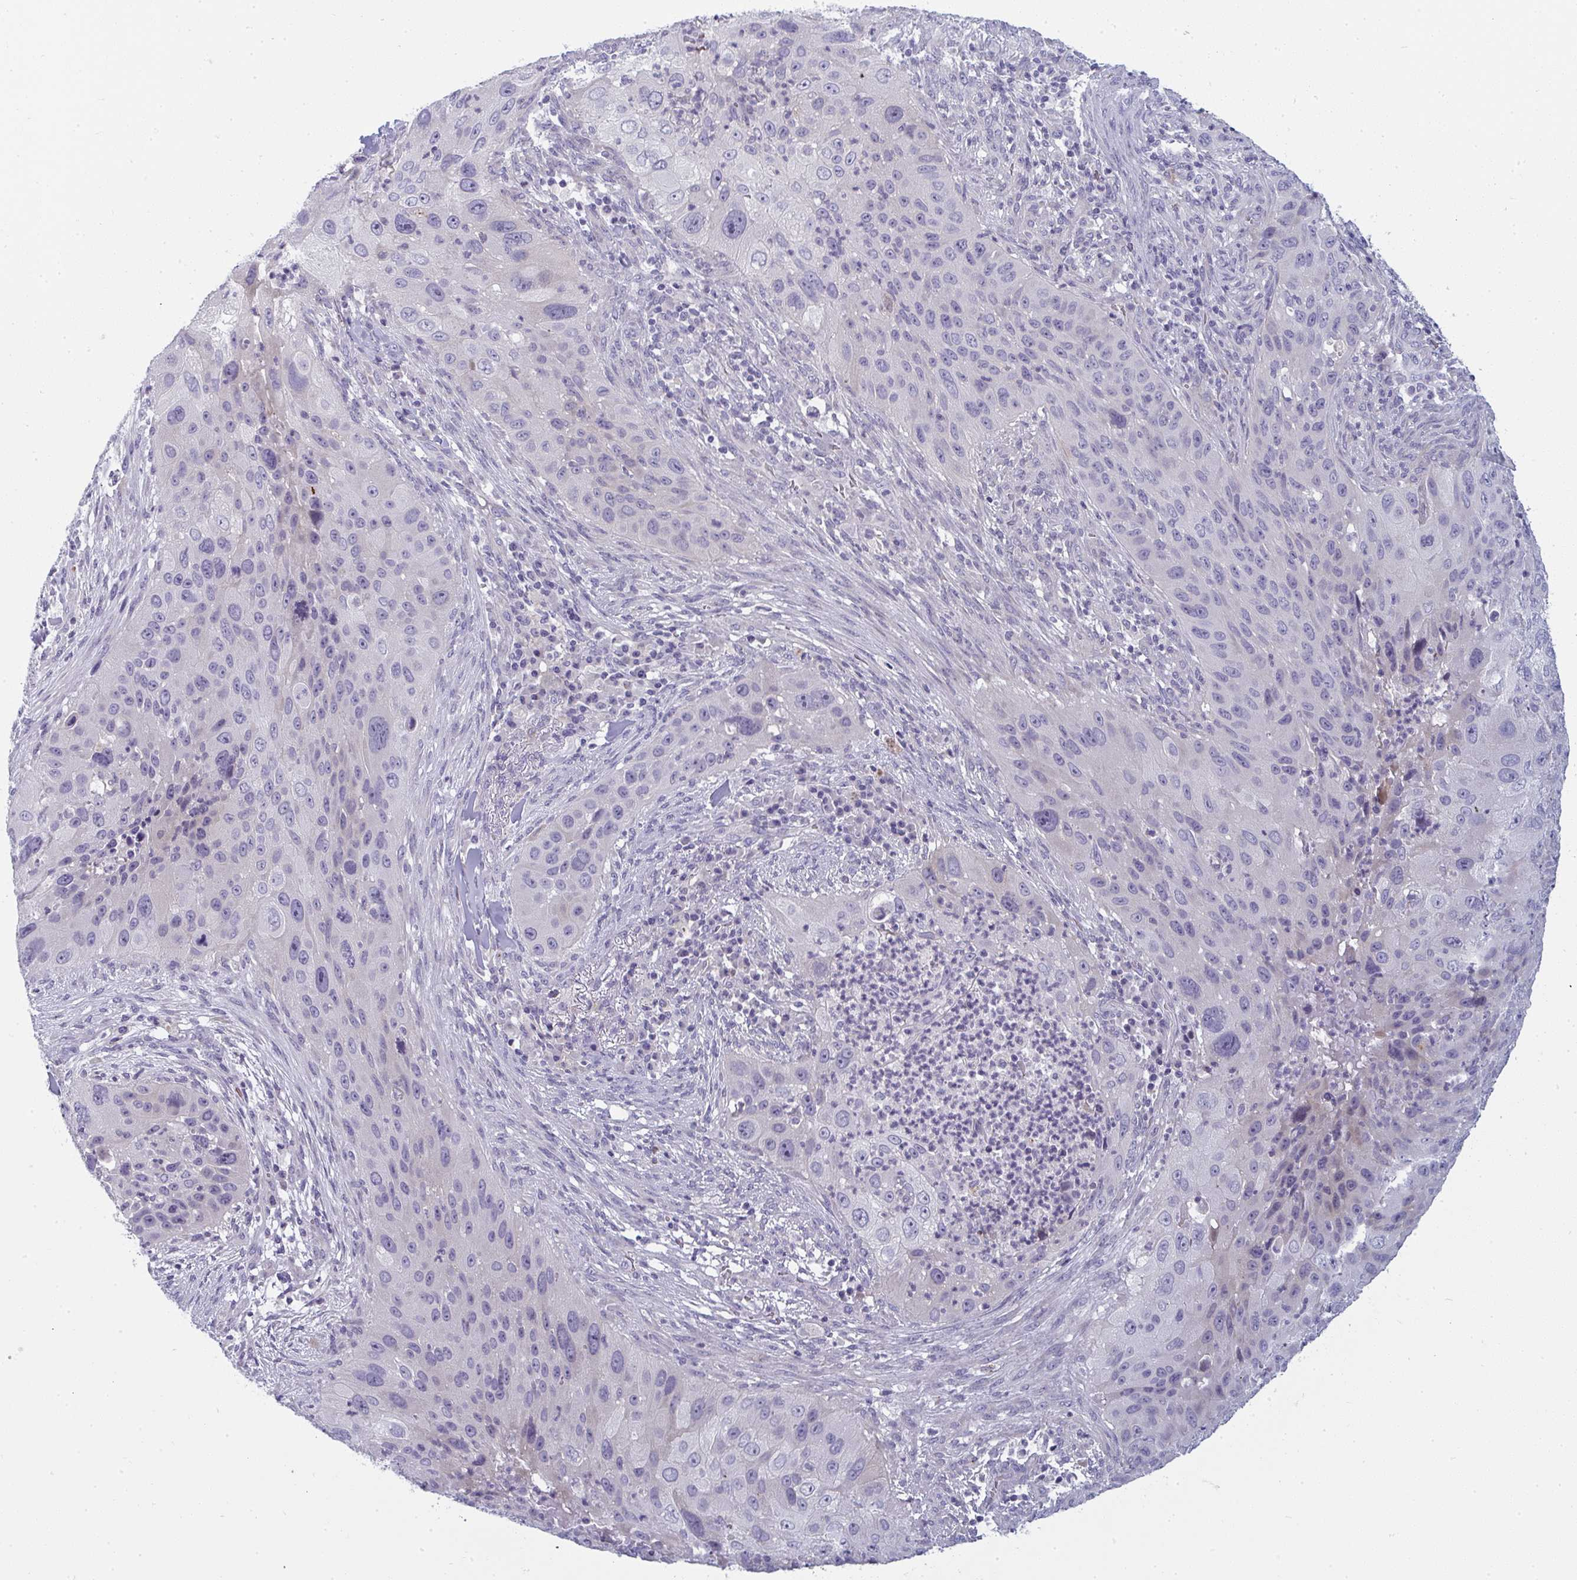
{"staining": {"intensity": "negative", "quantity": "none", "location": "none"}, "tissue": "lung cancer", "cell_type": "Tumor cells", "image_type": "cancer", "snomed": [{"axis": "morphology", "description": "Squamous cell carcinoma, NOS"}, {"axis": "topography", "description": "Lung"}], "caption": "This is a histopathology image of immunohistochemistry staining of lung cancer, which shows no expression in tumor cells.", "gene": "SHB", "patient": {"sex": "male", "age": 63}}